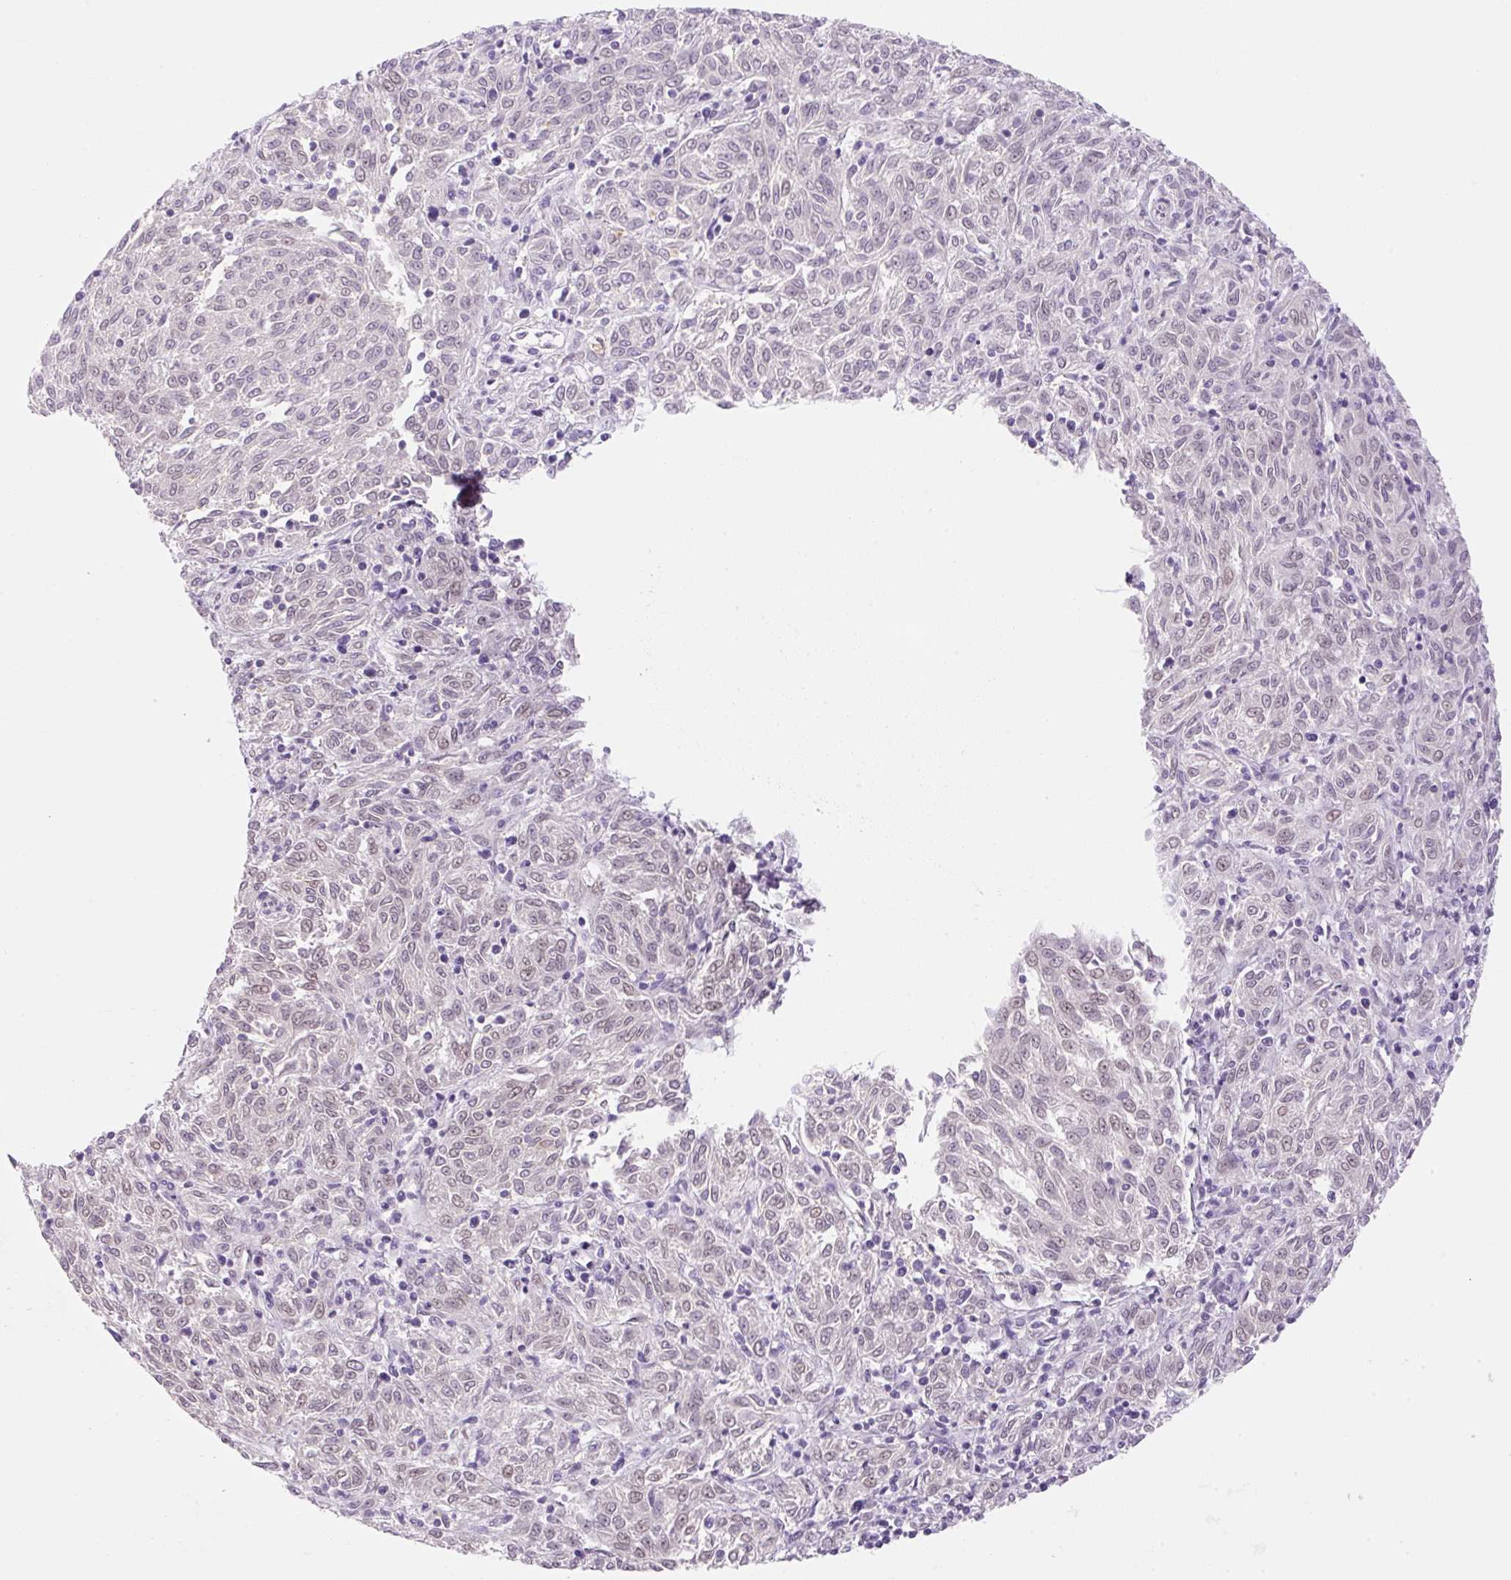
{"staining": {"intensity": "weak", "quantity": "25%-75%", "location": "nuclear"}, "tissue": "melanoma", "cell_type": "Tumor cells", "image_type": "cancer", "snomed": [{"axis": "morphology", "description": "Malignant melanoma, NOS"}, {"axis": "topography", "description": "Skin"}], "caption": "Immunohistochemical staining of human malignant melanoma reveals weak nuclear protein staining in approximately 25%-75% of tumor cells.", "gene": "SYNE3", "patient": {"sex": "female", "age": 72}}